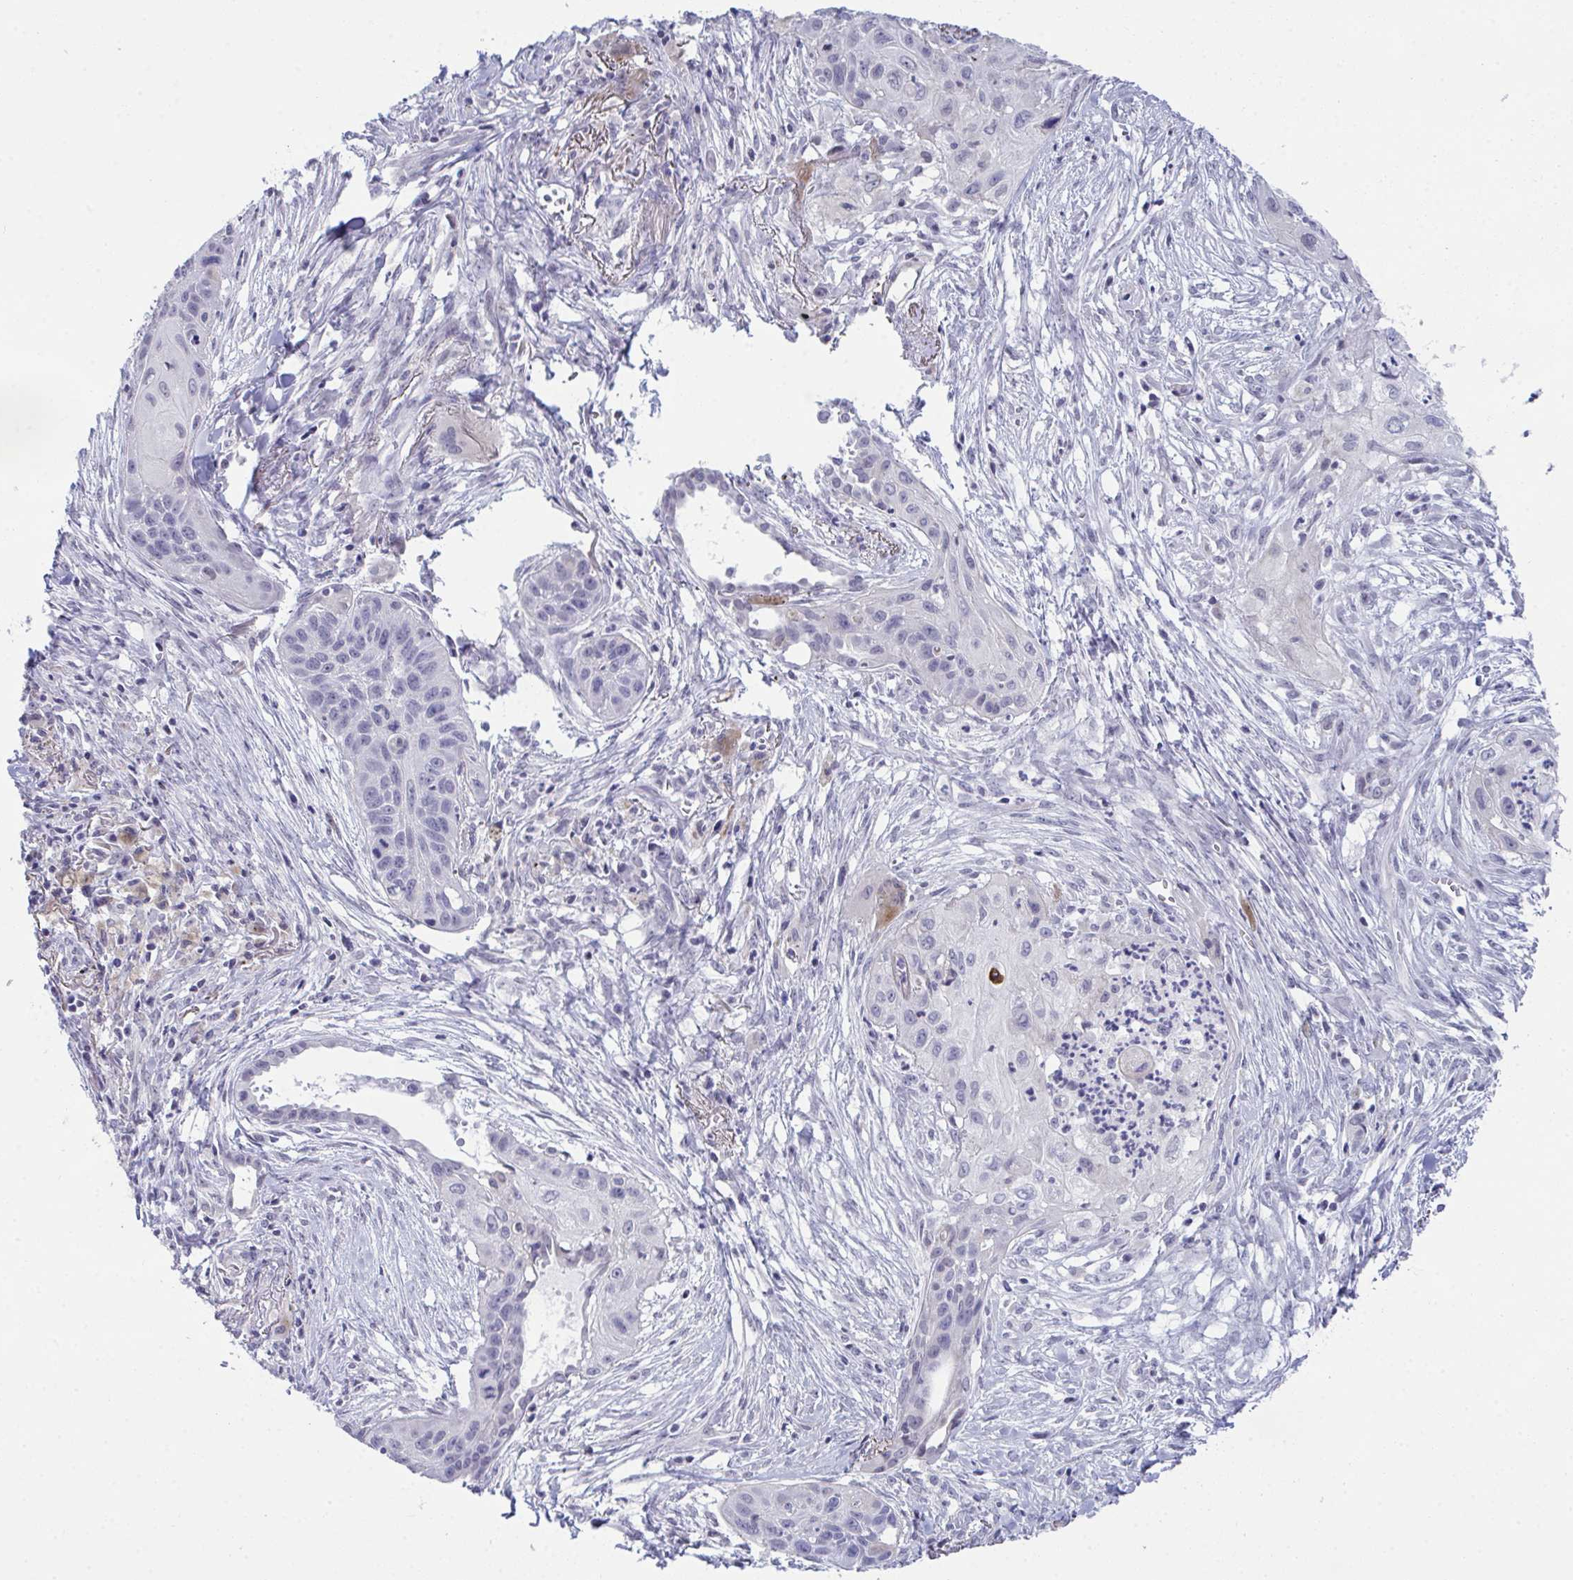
{"staining": {"intensity": "negative", "quantity": "none", "location": "none"}, "tissue": "lung cancer", "cell_type": "Tumor cells", "image_type": "cancer", "snomed": [{"axis": "morphology", "description": "Squamous cell carcinoma, NOS"}, {"axis": "topography", "description": "Lung"}], "caption": "A micrograph of squamous cell carcinoma (lung) stained for a protein exhibits no brown staining in tumor cells.", "gene": "ATP6V0D2", "patient": {"sex": "male", "age": 71}}